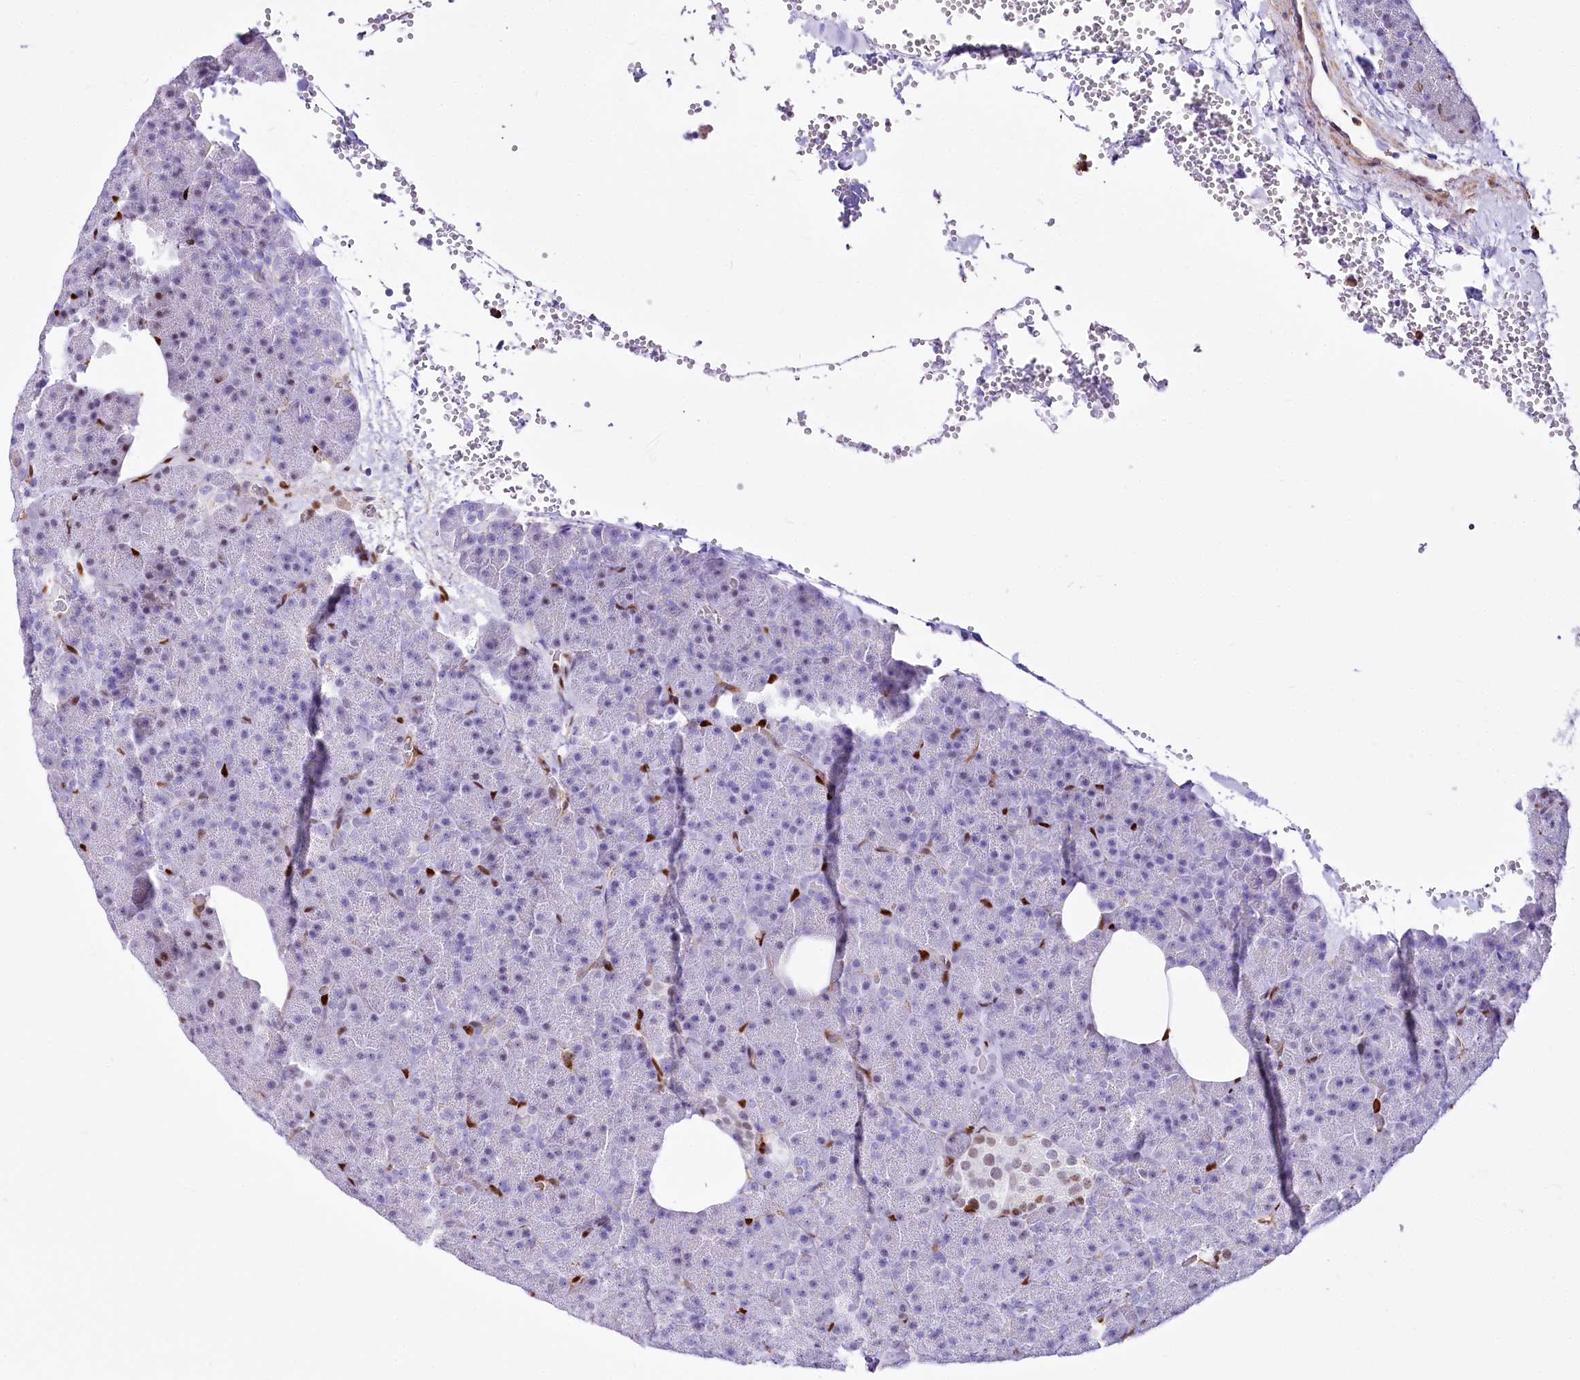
{"staining": {"intensity": "negative", "quantity": "none", "location": "none"}, "tissue": "pancreas", "cell_type": "Exocrine glandular cells", "image_type": "normal", "snomed": [{"axis": "morphology", "description": "Normal tissue, NOS"}, {"axis": "morphology", "description": "Carcinoid, malignant, NOS"}, {"axis": "topography", "description": "Pancreas"}], "caption": "A histopathology image of pancreas stained for a protein shows no brown staining in exocrine glandular cells. (DAB immunohistochemistry (IHC) with hematoxylin counter stain).", "gene": "PTMS", "patient": {"sex": "female", "age": 35}}